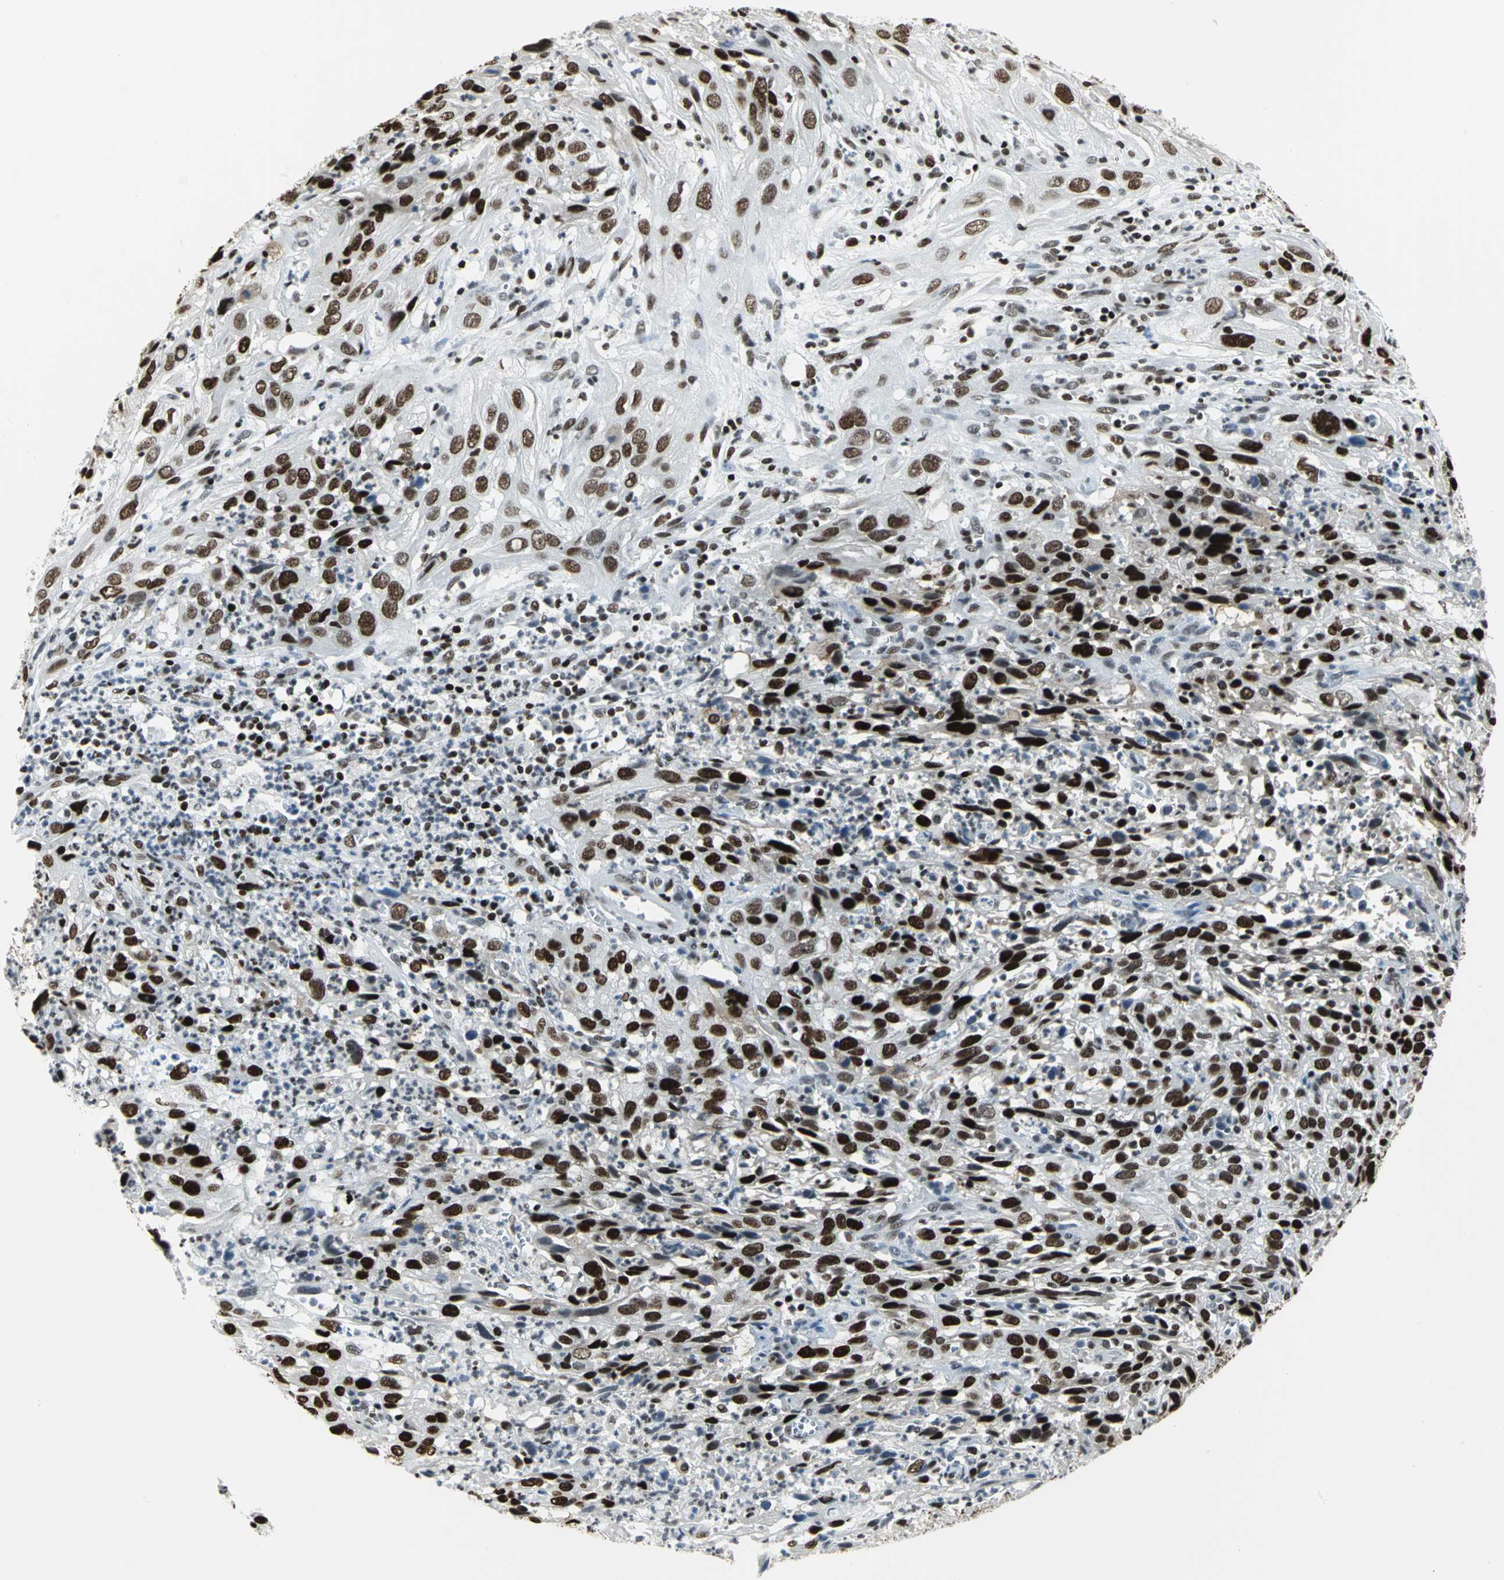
{"staining": {"intensity": "strong", "quantity": ">75%", "location": "nuclear"}, "tissue": "cervical cancer", "cell_type": "Tumor cells", "image_type": "cancer", "snomed": [{"axis": "morphology", "description": "Squamous cell carcinoma, NOS"}, {"axis": "topography", "description": "Cervix"}], "caption": "IHC image of neoplastic tissue: cervical squamous cell carcinoma stained using immunohistochemistry (IHC) demonstrates high levels of strong protein expression localized specifically in the nuclear of tumor cells, appearing as a nuclear brown color.", "gene": "HNRNPD", "patient": {"sex": "female", "age": 32}}